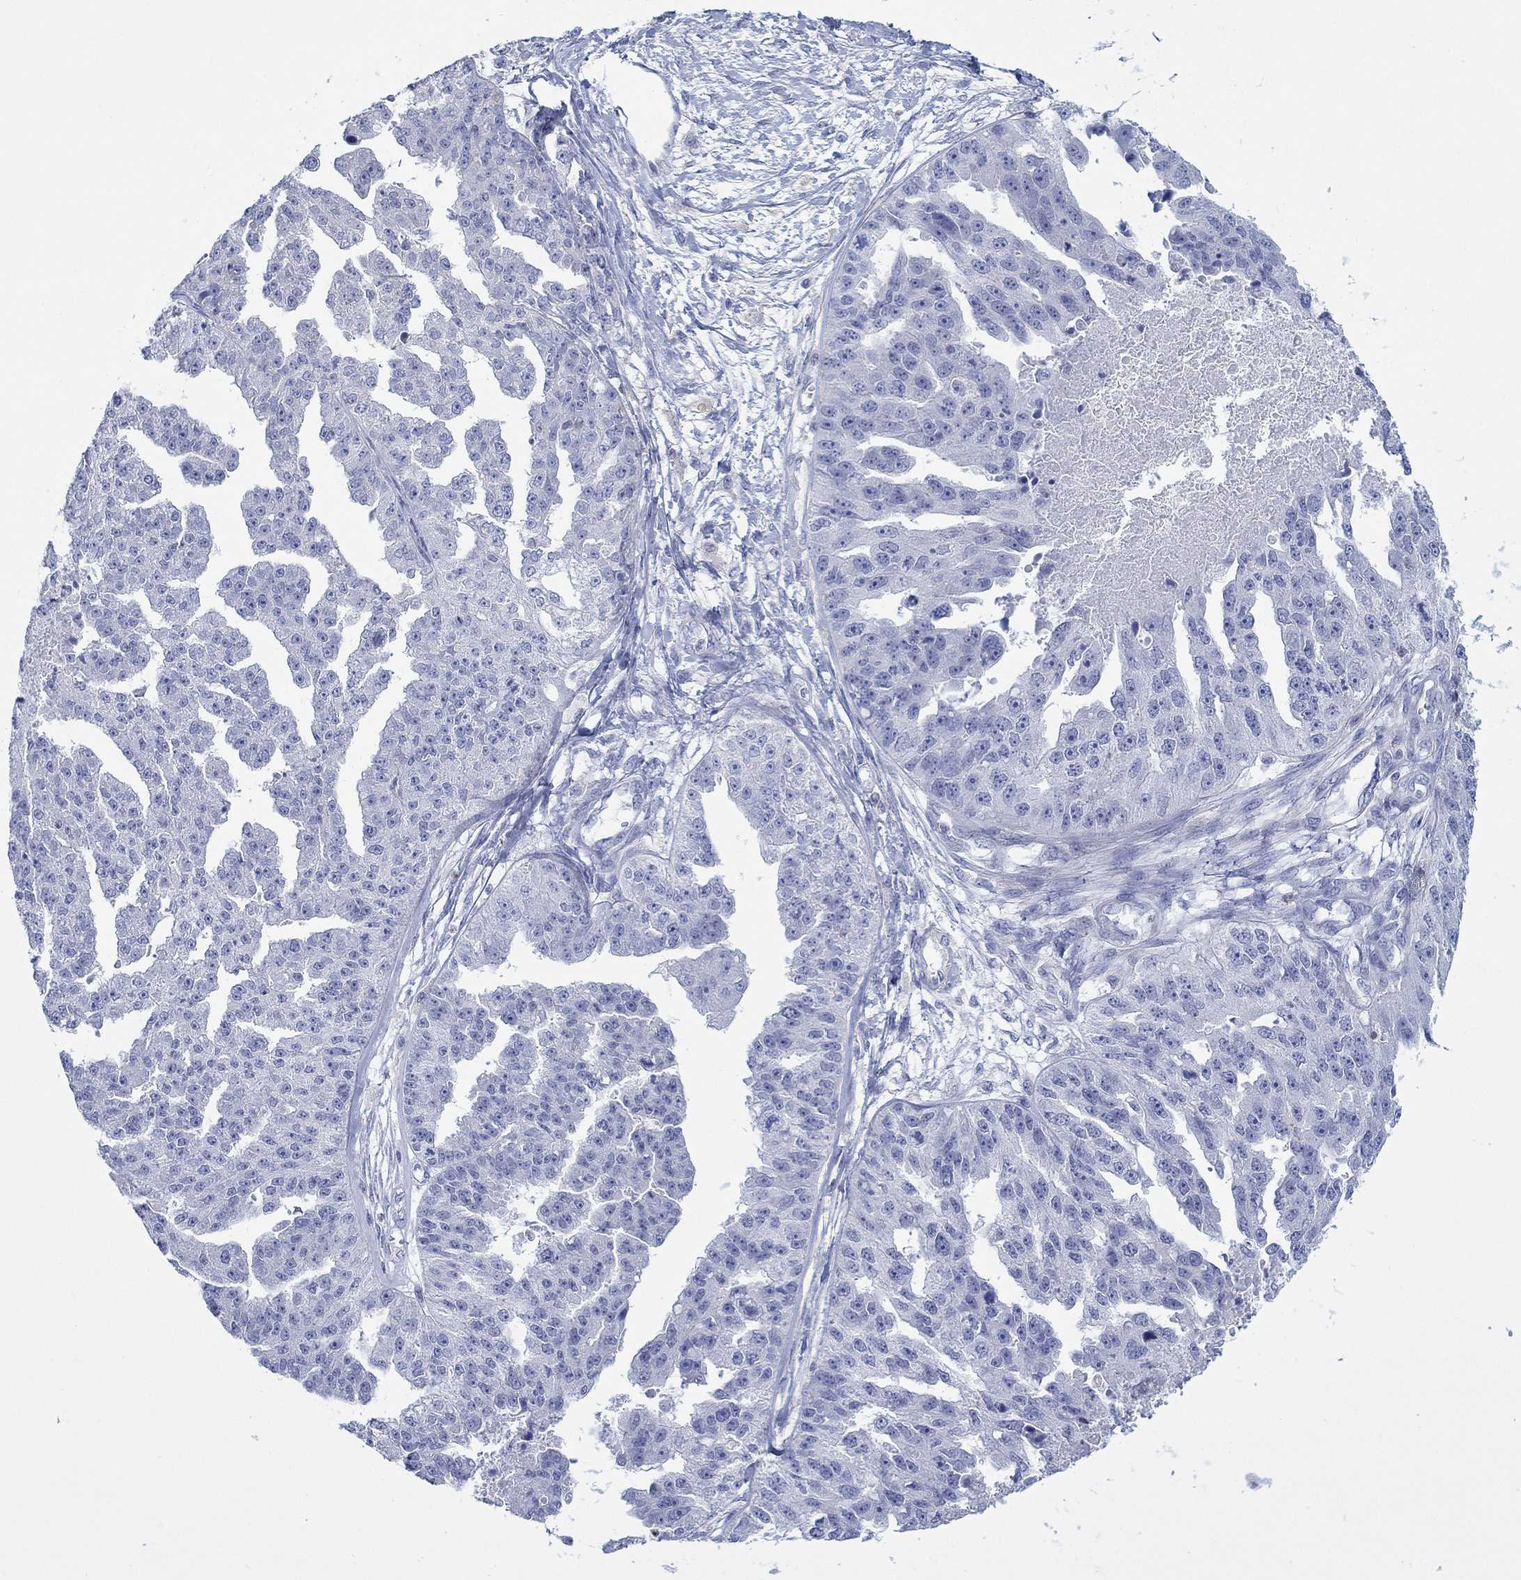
{"staining": {"intensity": "negative", "quantity": "none", "location": "none"}, "tissue": "ovarian cancer", "cell_type": "Tumor cells", "image_type": "cancer", "snomed": [{"axis": "morphology", "description": "Cystadenocarcinoma, serous, NOS"}, {"axis": "topography", "description": "Ovary"}], "caption": "Serous cystadenocarcinoma (ovarian) was stained to show a protein in brown. There is no significant positivity in tumor cells.", "gene": "PPIL6", "patient": {"sex": "female", "age": 58}}